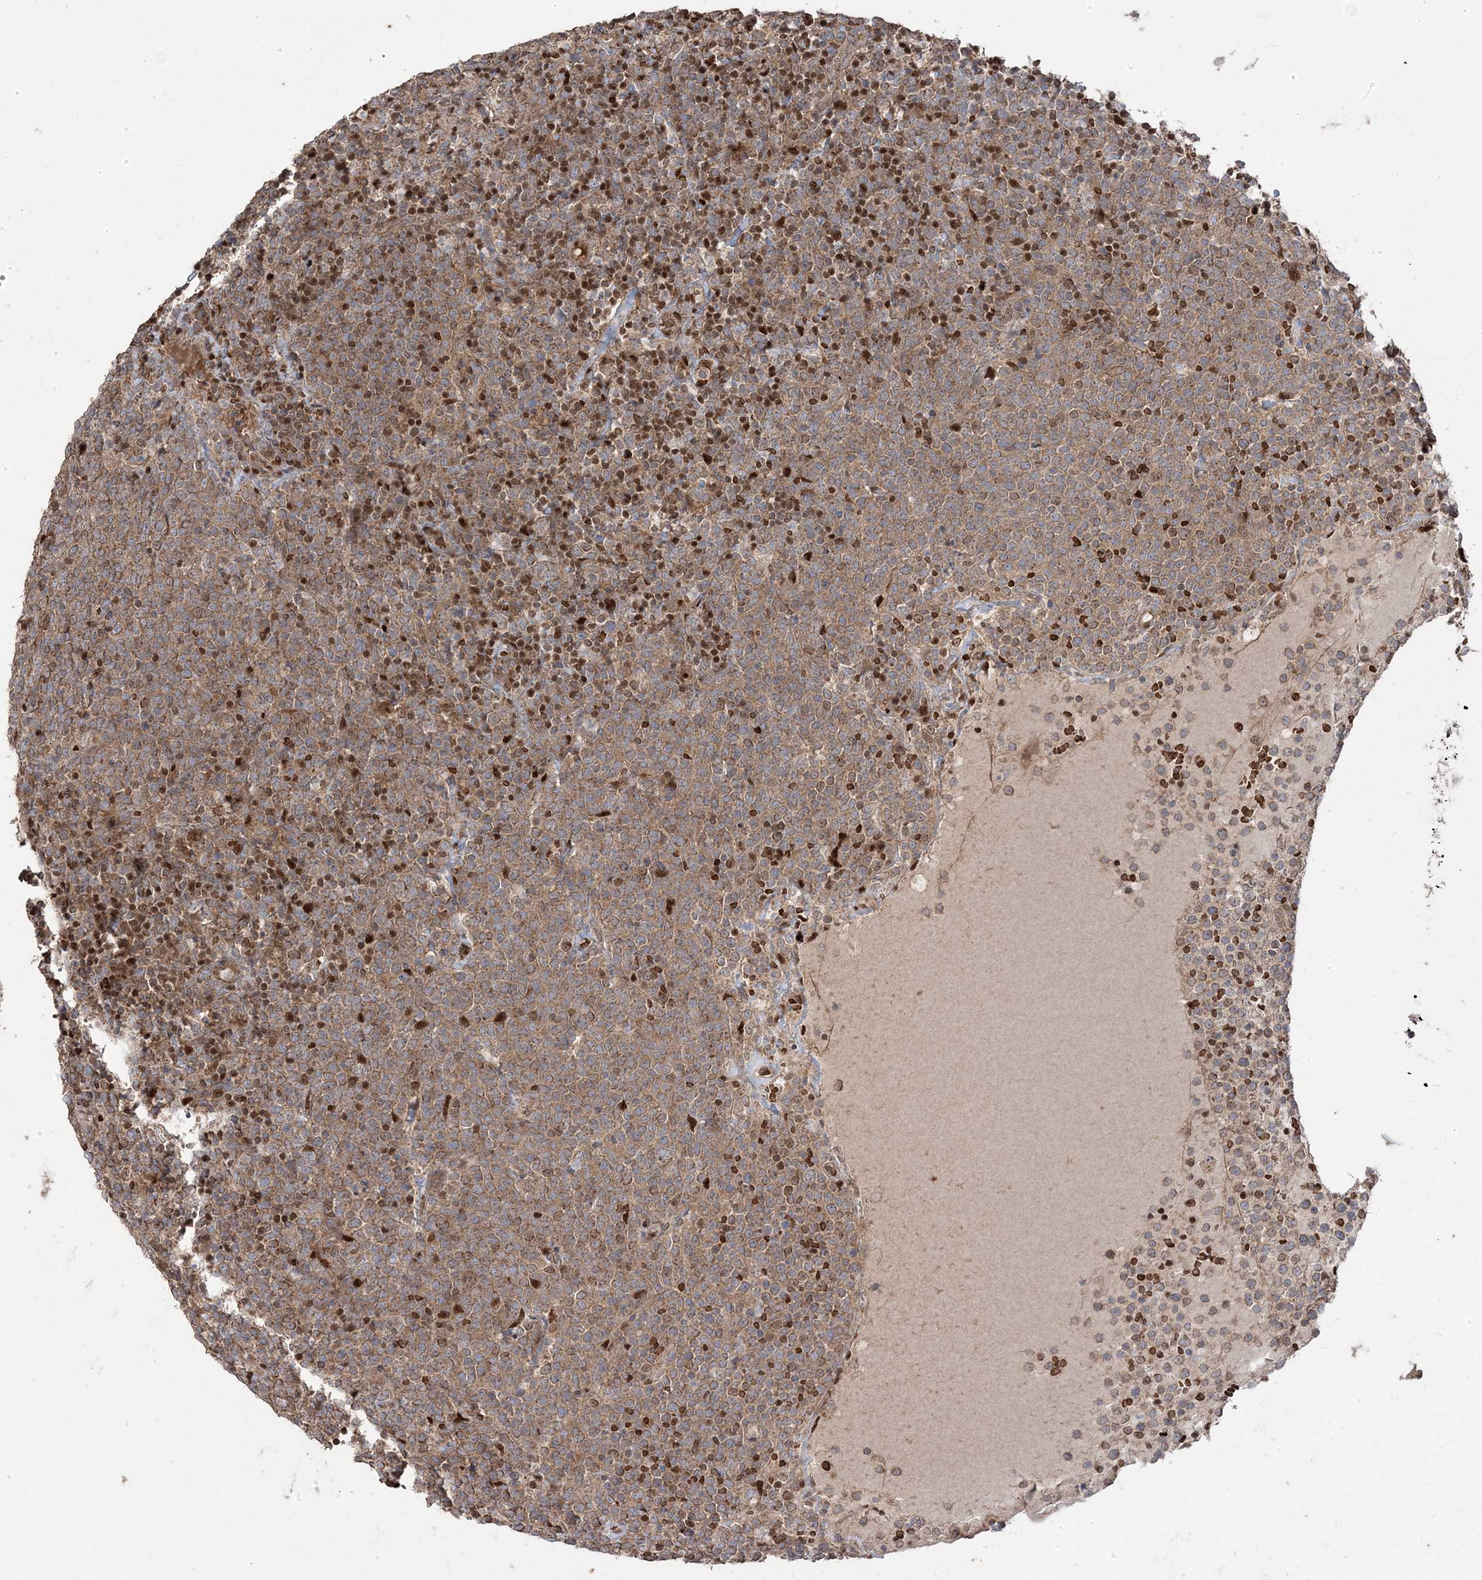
{"staining": {"intensity": "moderate", "quantity": ">75%", "location": "cytoplasmic/membranous"}, "tissue": "lymphoma", "cell_type": "Tumor cells", "image_type": "cancer", "snomed": [{"axis": "morphology", "description": "Malignant lymphoma, non-Hodgkin's type, High grade"}, {"axis": "topography", "description": "Lymph node"}], "caption": "This photomicrograph displays lymphoma stained with IHC to label a protein in brown. The cytoplasmic/membranous of tumor cells show moderate positivity for the protein. Nuclei are counter-stained blue.", "gene": "PPOX", "patient": {"sex": "male", "age": 61}}